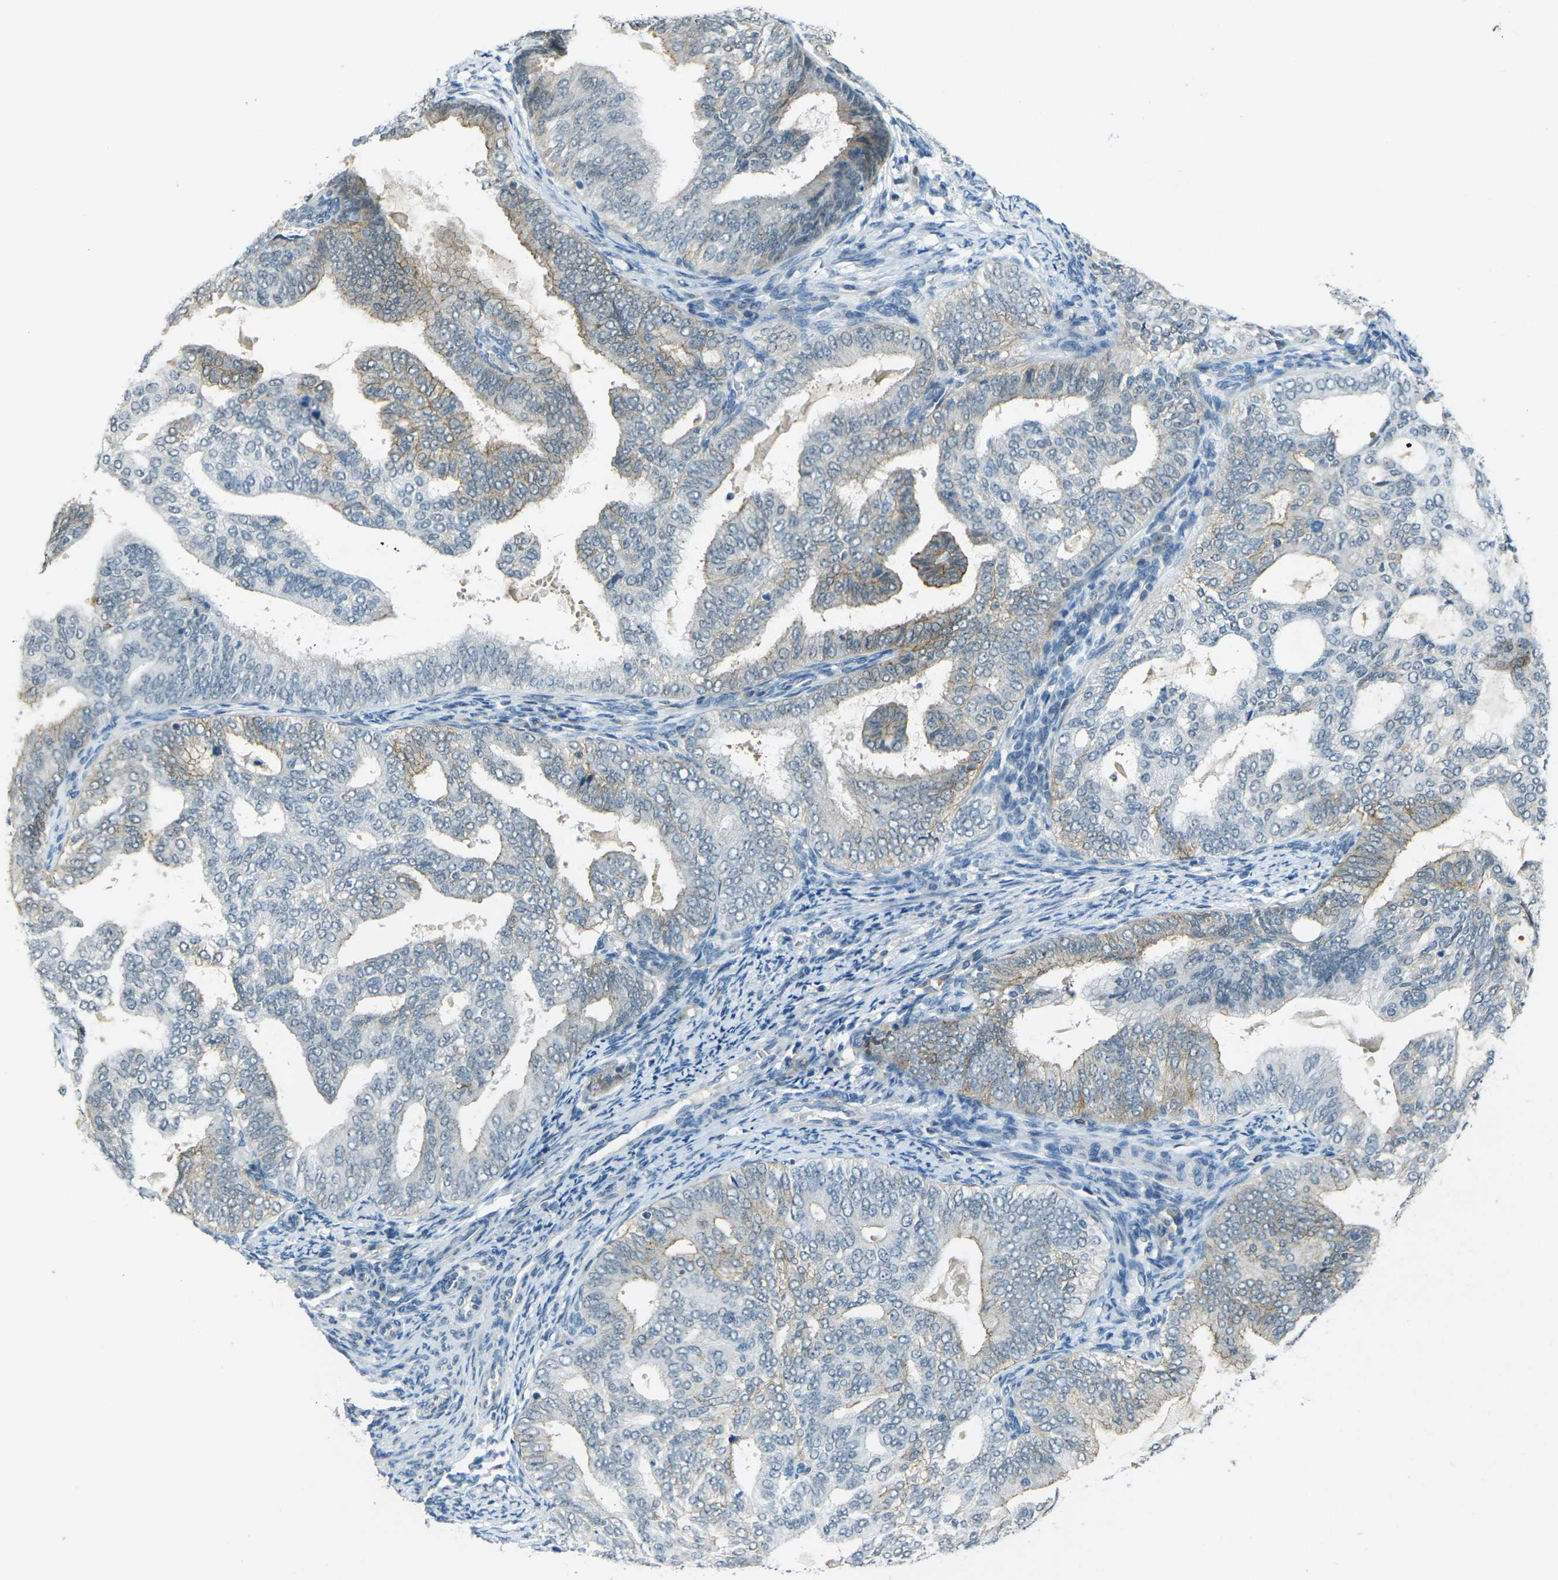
{"staining": {"intensity": "moderate", "quantity": "25%-75%", "location": "cytoplasmic/membranous"}, "tissue": "endometrial cancer", "cell_type": "Tumor cells", "image_type": "cancer", "snomed": [{"axis": "morphology", "description": "Adenocarcinoma, NOS"}, {"axis": "topography", "description": "Endometrium"}], "caption": "Immunohistochemistry staining of endometrial adenocarcinoma, which demonstrates medium levels of moderate cytoplasmic/membranous expression in about 25%-75% of tumor cells indicating moderate cytoplasmic/membranous protein positivity. The staining was performed using DAB (3,3'-diaminobenzidine) (brown) for protein detection and nuclei were counterstained in hematoxylin (blue).", "gene": "SPTBN2", "patient": {"sex": "female", "age": 58}}